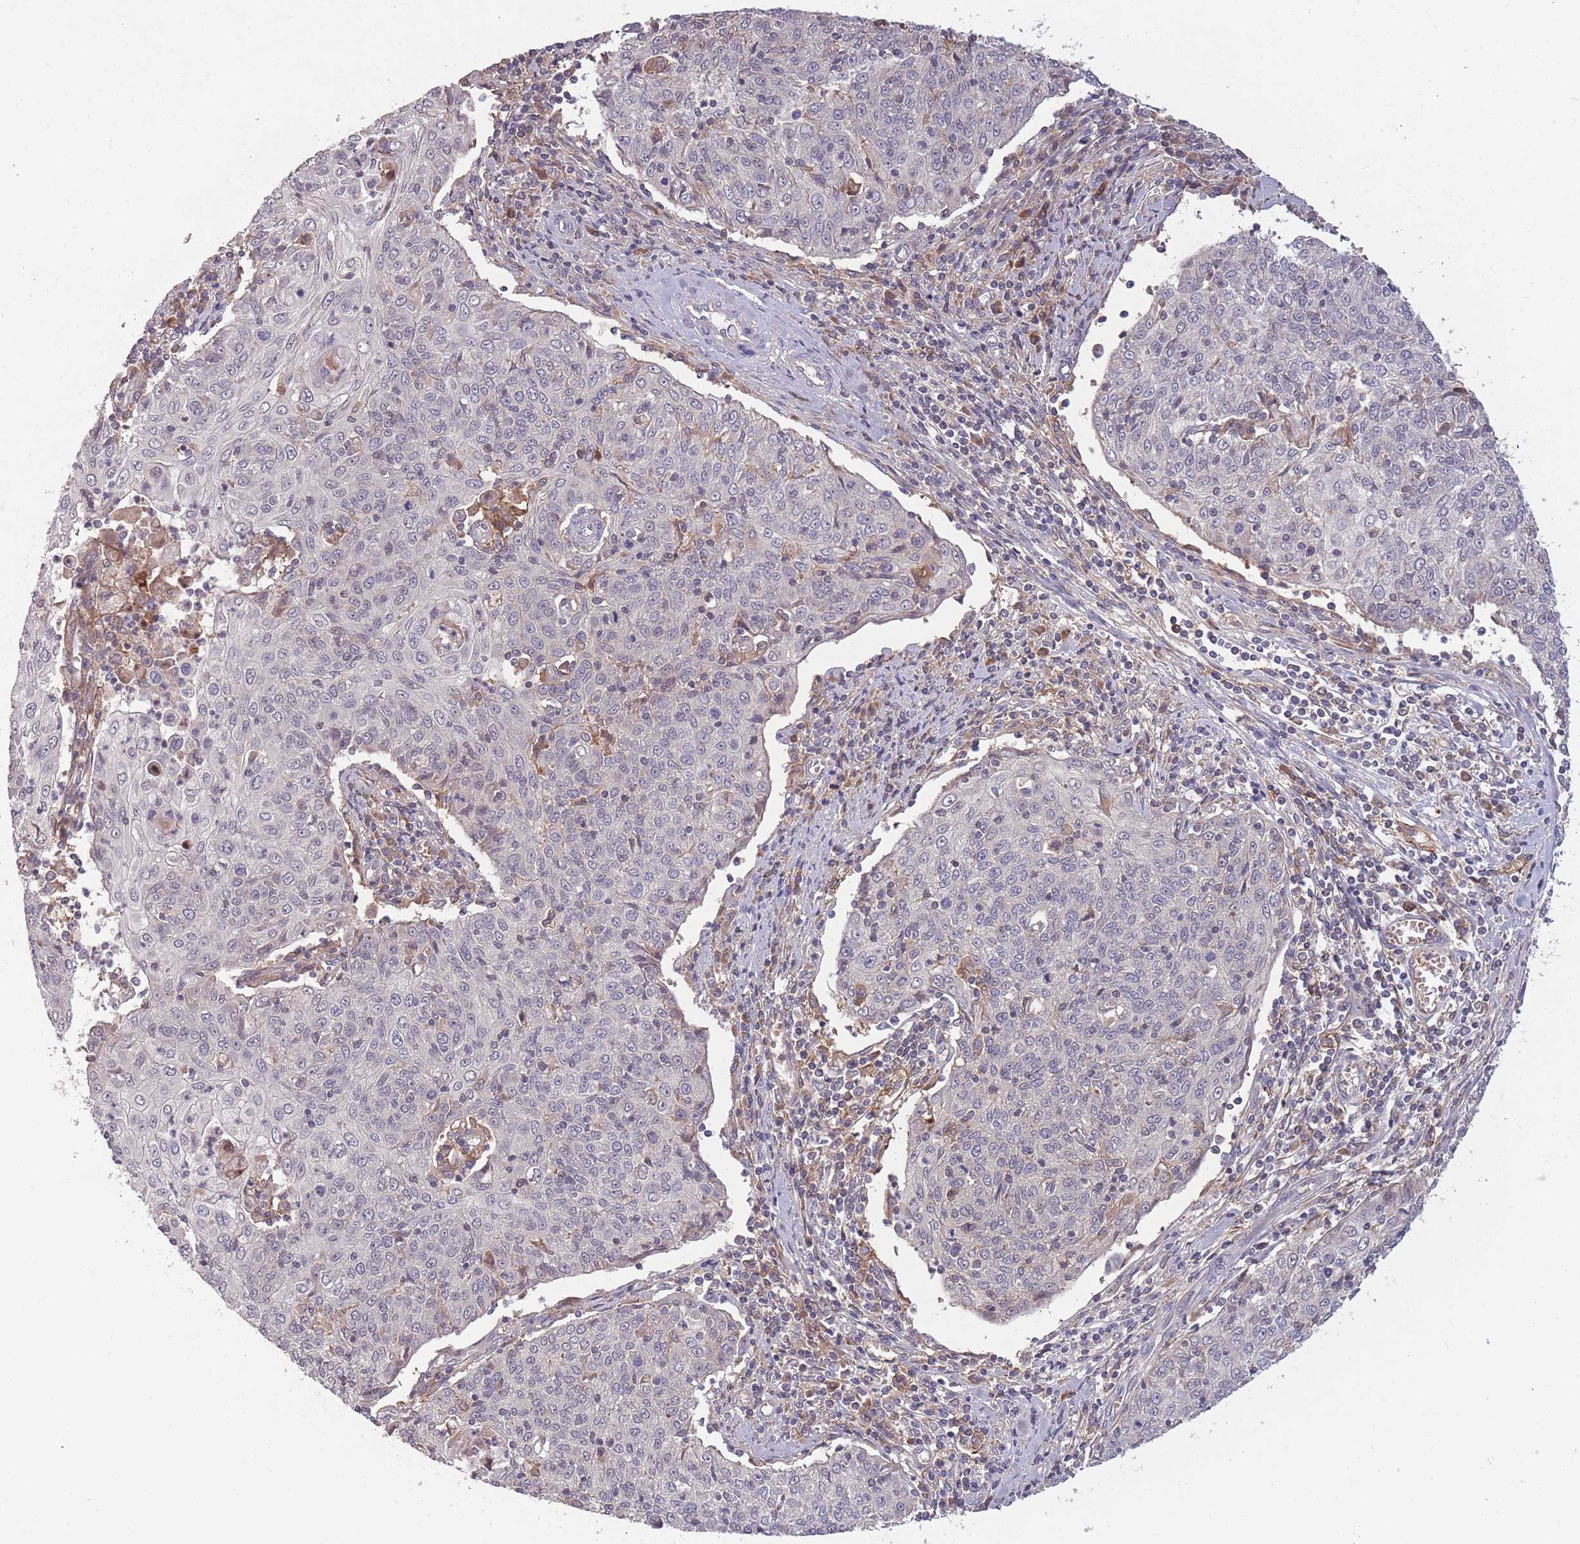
{"staining": {"intensity": "negative", "quantity": "none", "location": "none"}, "tissue": "cervical cancer", "cell_type": "Tumor cells", "image_type": "cancer", "snomed": [{"axis": "morphology", "description": "Squamous cell carcinoma, NOS"}, {"axis": "topography", "description": "Cervix"}], "caption": "The immunohistochemistry micrograph has no significant positivity in tumor cells of squamous cell carcinoma (cervical) tissue.", "gene": "OR2V2", "patient": {"sex": "female", "age": 48}}